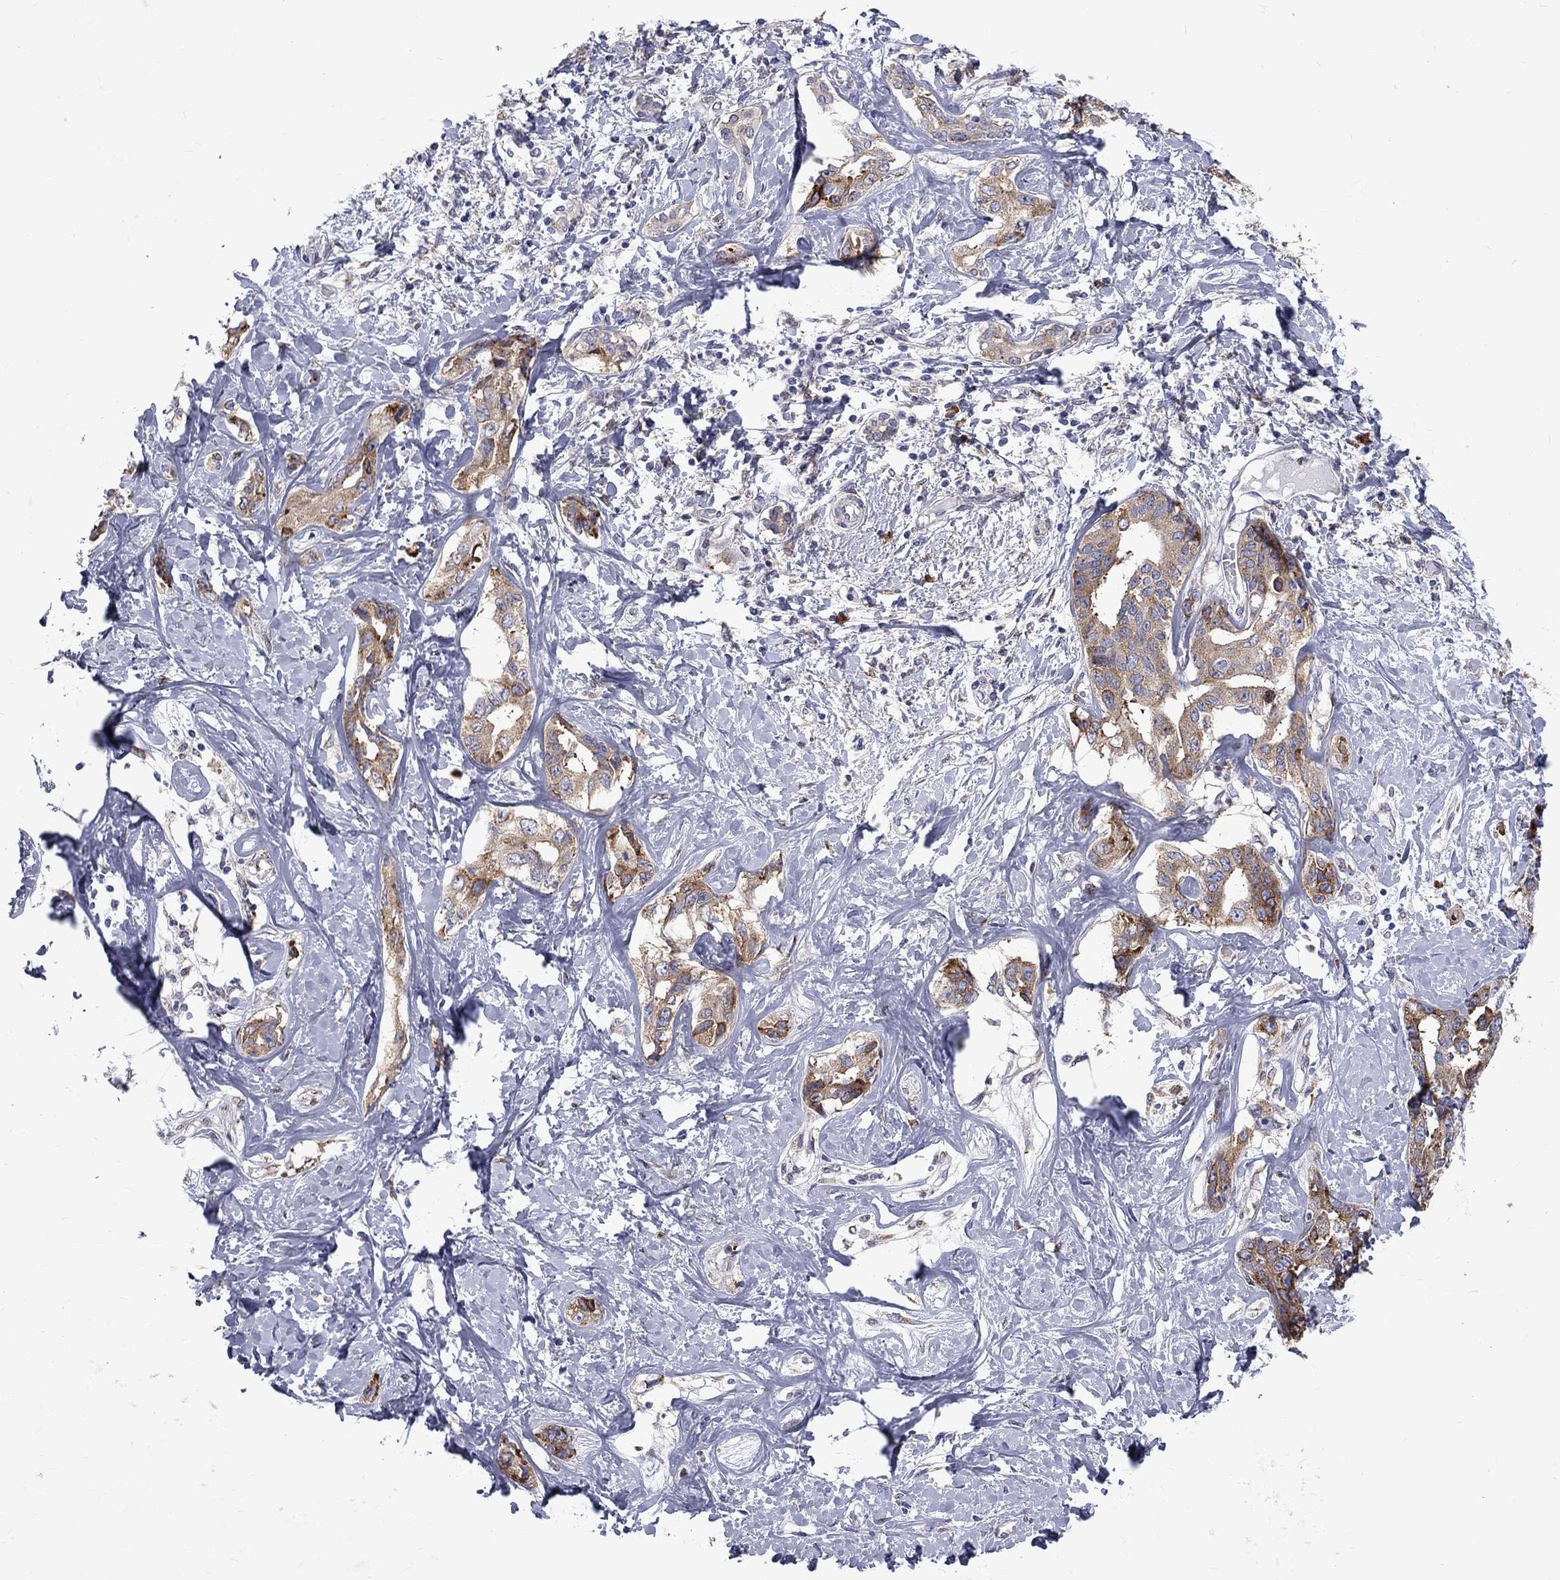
{"staining": {"intensity": "moderate", "quantity": ">75%", "location": "cytoplasmic/membranous"}, "tissue": "liver cancer", "cell_type": "Tumor cells", "image_type": "cancer", "snomed": [{"axis": "morphology", "description": "Cholangiocarcinoma"}, {"axis": "topography", "description": "Liver"}], "caption": "An image of cholangiocarcinoma (liver) stained for a protein displays moderate cytoplasmic/membranous brown staining in tumor cells.", "gene": "PABPC4", "patient": {"sex": "male", "age": 59}}